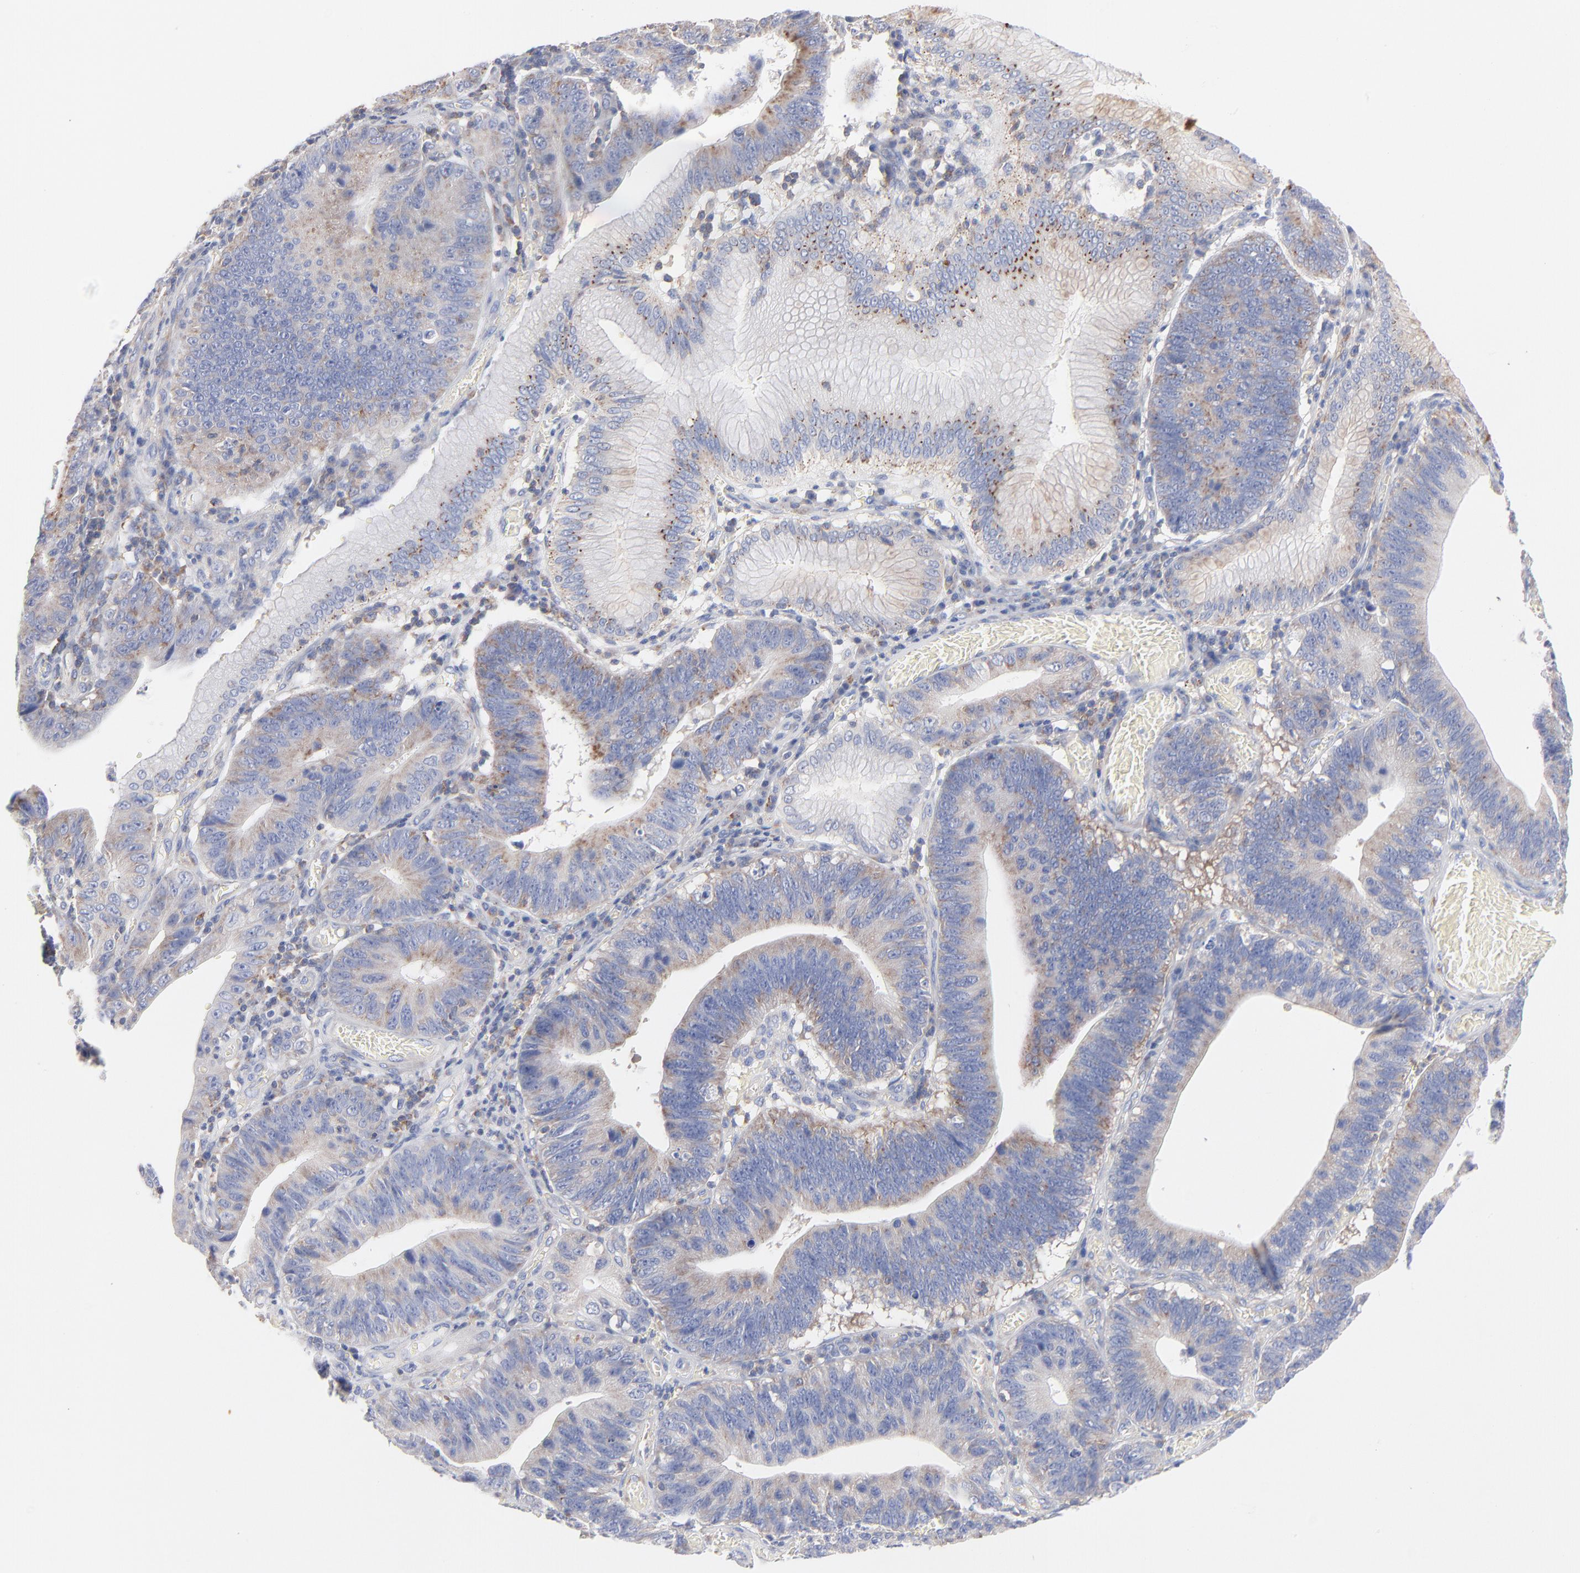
{"staining": {"intensity": "weak", "quantity": ">75%", "location": "cytoplasmic/membranous"}, "tissue": "stomach cancer", "cell_type": "Tumor cells", "image_type": "cancer", "snomed": [{"axis": "morphology", "description": "Adenocarcinoma, NOS"}, {"axis": "topography", "description": "Stomach"}, {"axis": "topography", "description": "Gastric cardia"}], "caption": "Immunohistochemistry (IHC) micrograph of stomach cancer stained for a protein (brown), which shows low levels of weak cytoplasmic/membranous positivity in approximately >75% of tumor cells.", "gene": "SEPTIN6", "patient": {"sex": "male", "age": 59}}